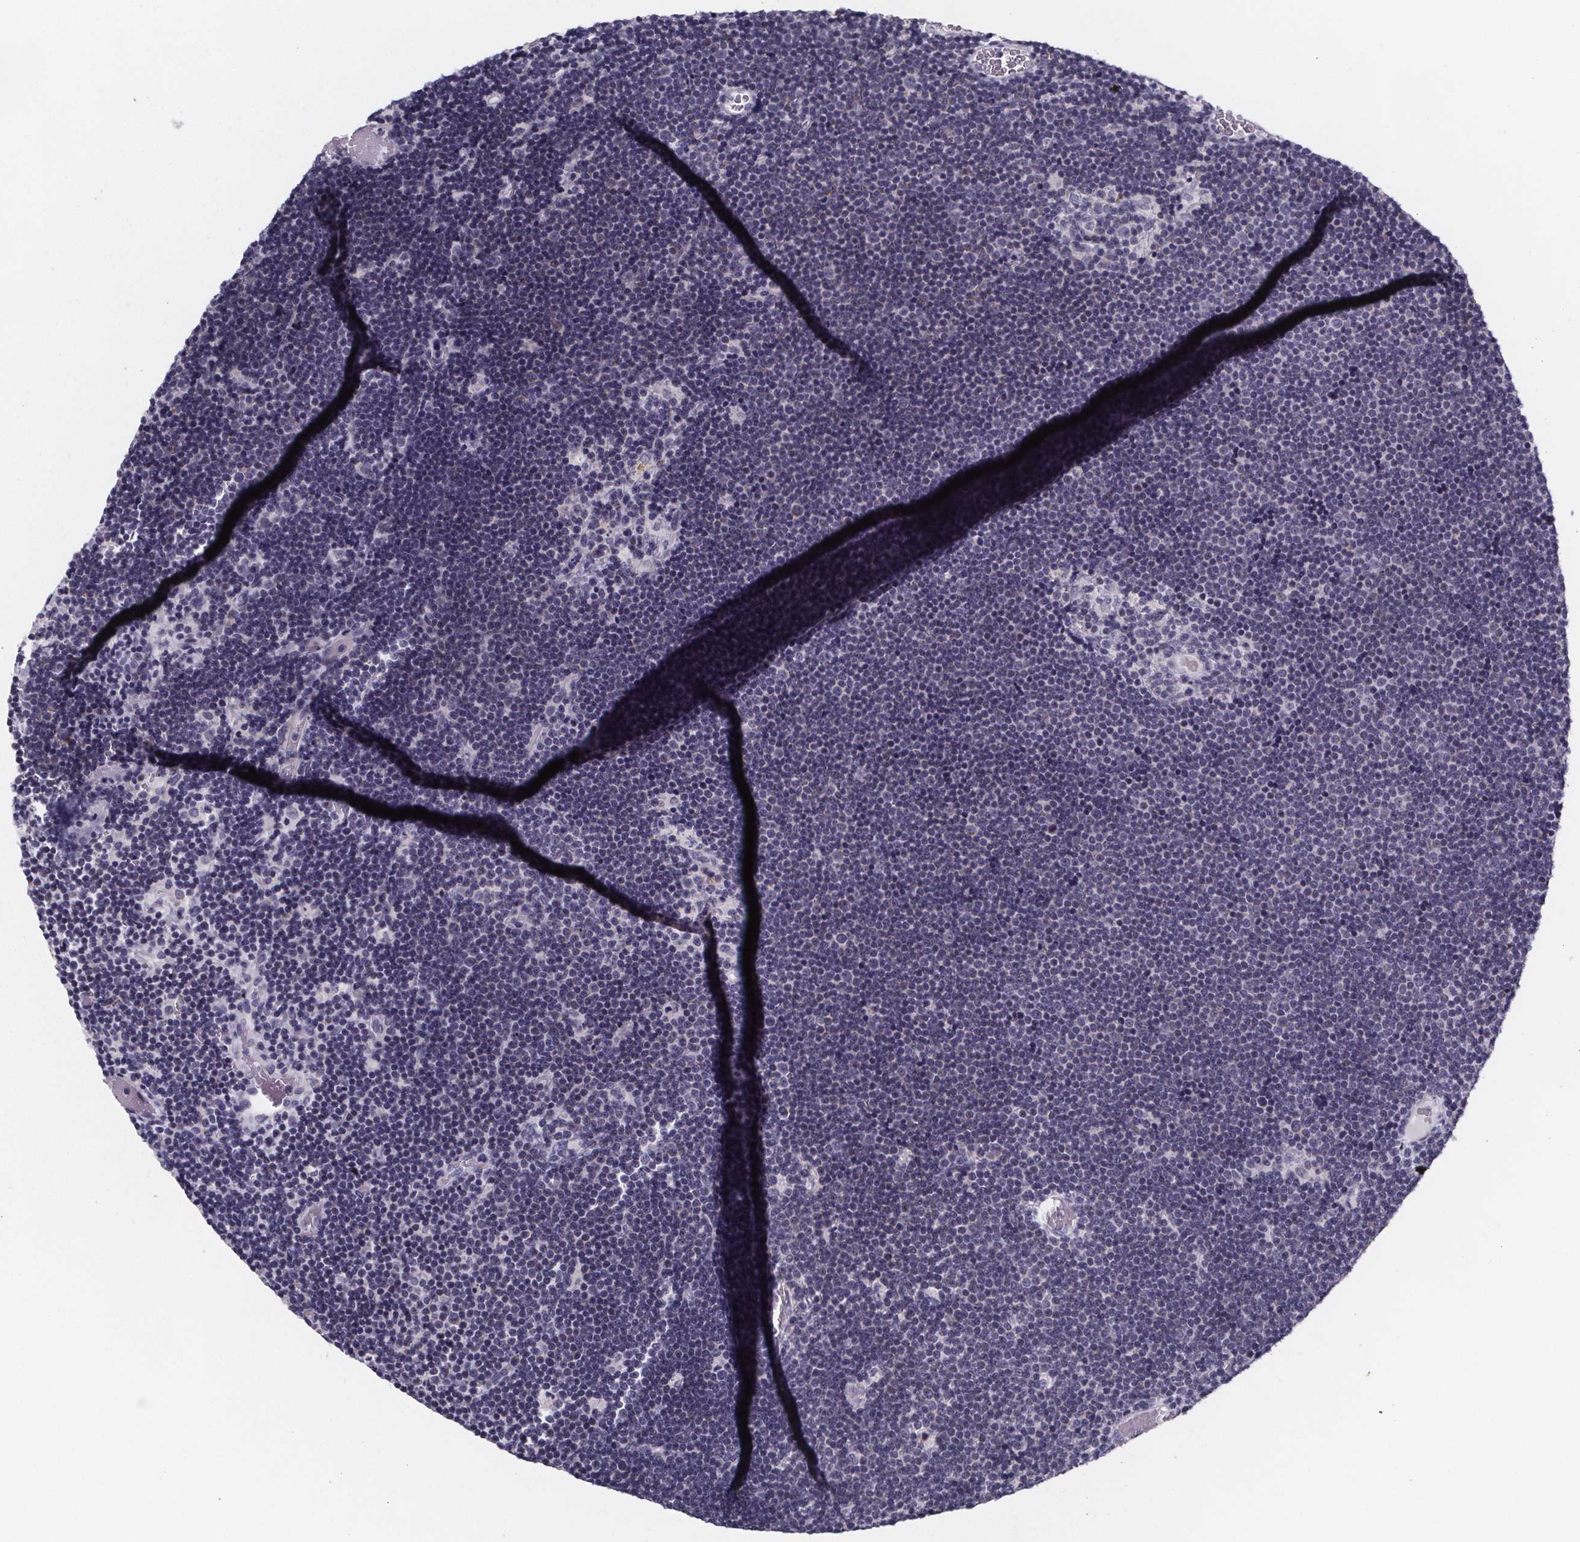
{"staining": {"intensity": "negative", "quantity": "none", "location": "none"}, "tissue": "lymphoma", "cell_type": "Tumor cells", "image_type": "cancer", "snomed": [{"axis": "morphology", "description": "Malignant lymphoma, non-Hodgkin's type, Low grade"}, {"axis": "topography", "description": "Brain"}], "caption": "Tumor cells are negative for protein expression in human lymphoma. (DAB IHC visualized using brightfield microscopy, high magnification).", "gene": "PAH", "patient": {"sex": "female", "age": 66}}